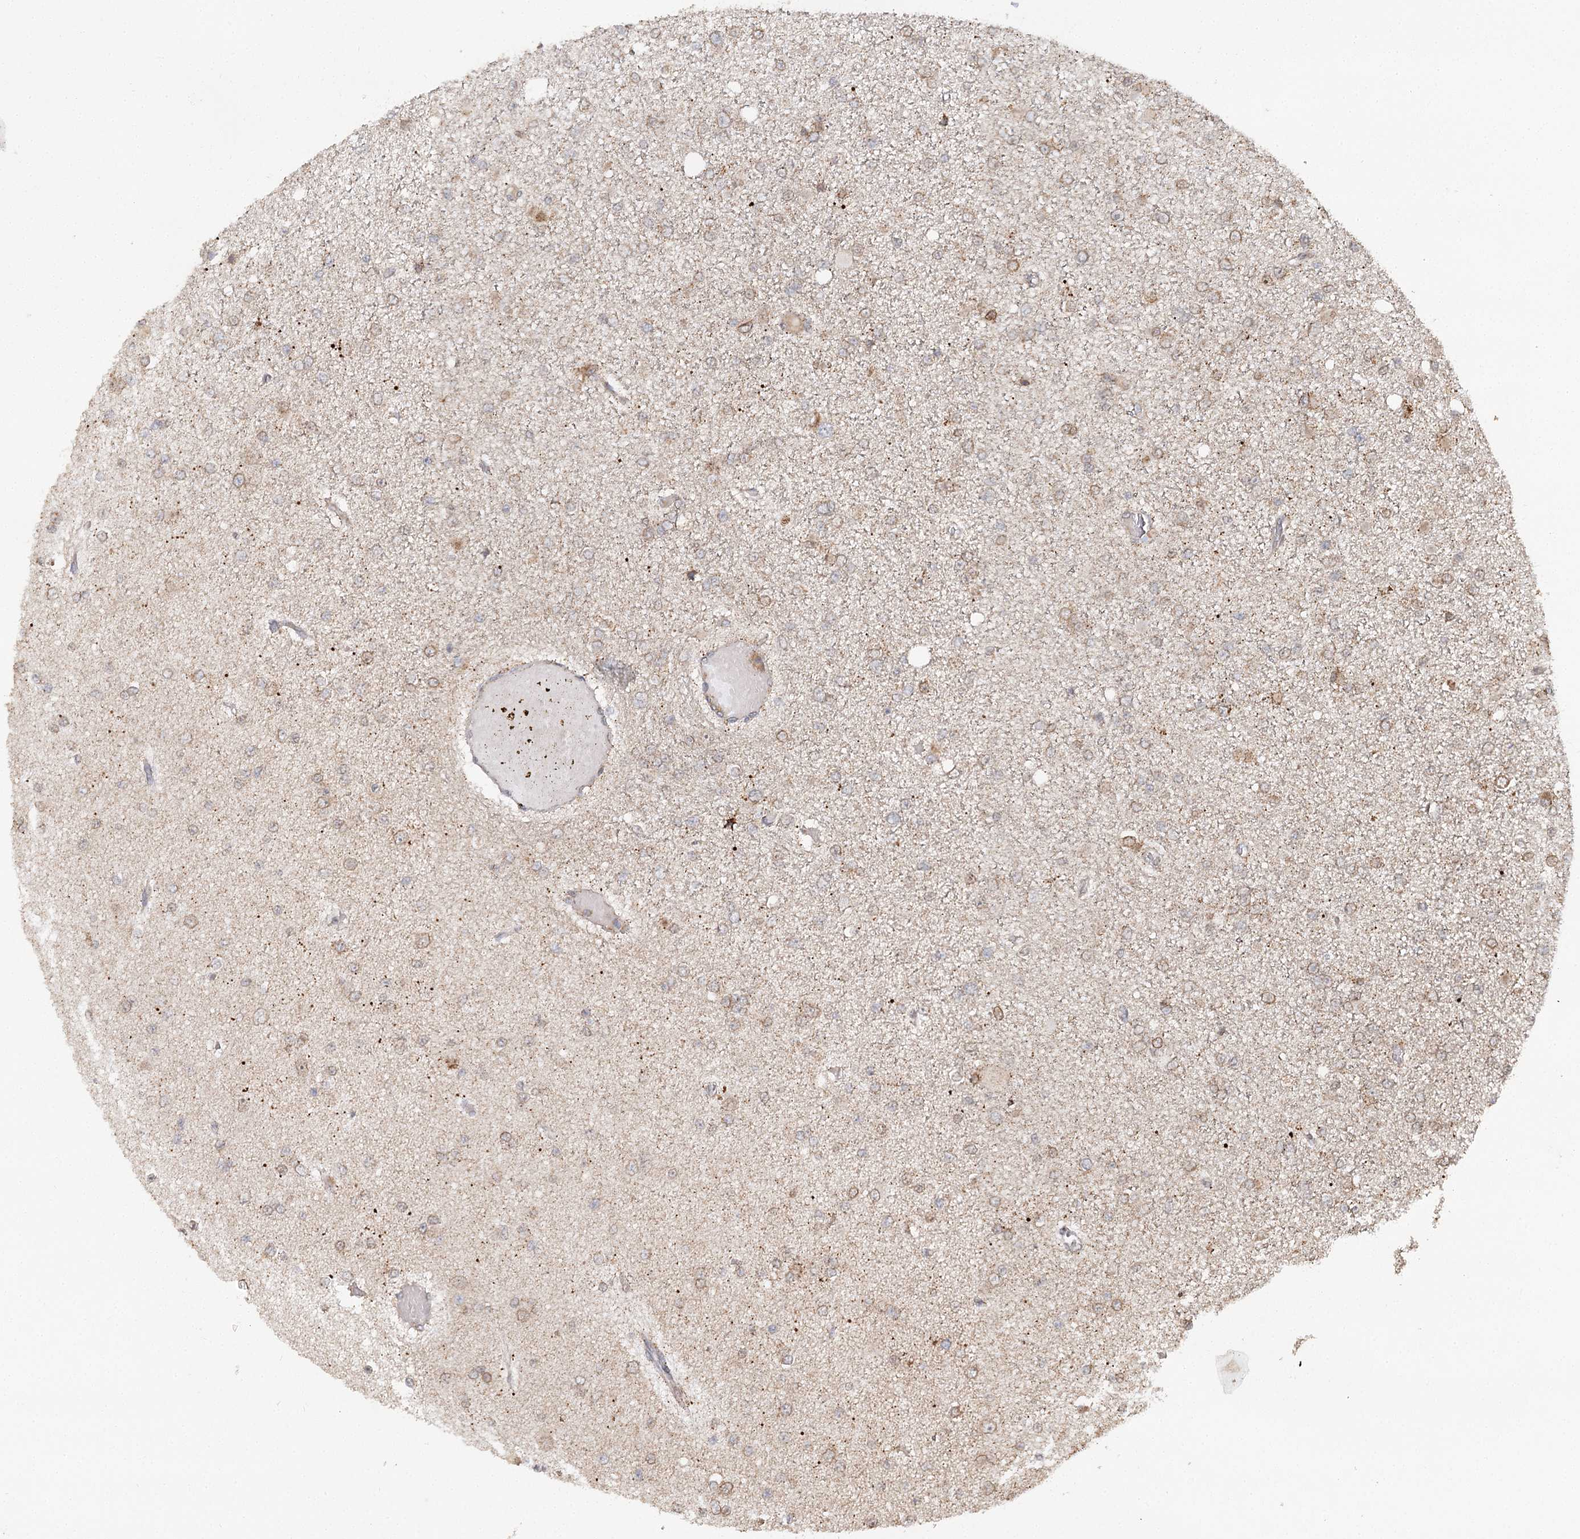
{"staining": {"intensity": "weak", "quantity": "<25%", "location": "cytoplasmic/membranous"}, "tissue": "glioma", "cell_type": "Tumor cells", "image_type": "cancer", "snomed": [{"axis": "morphology", "description": "Glioma, malignant, Low grade"}, {"axis": "topography", "description": "Brain"}], "caption": "Tumor cells show no significant expression in glioma.", "gene": "ZNRF3", "patient": {"sex": "female", "age": 22}}